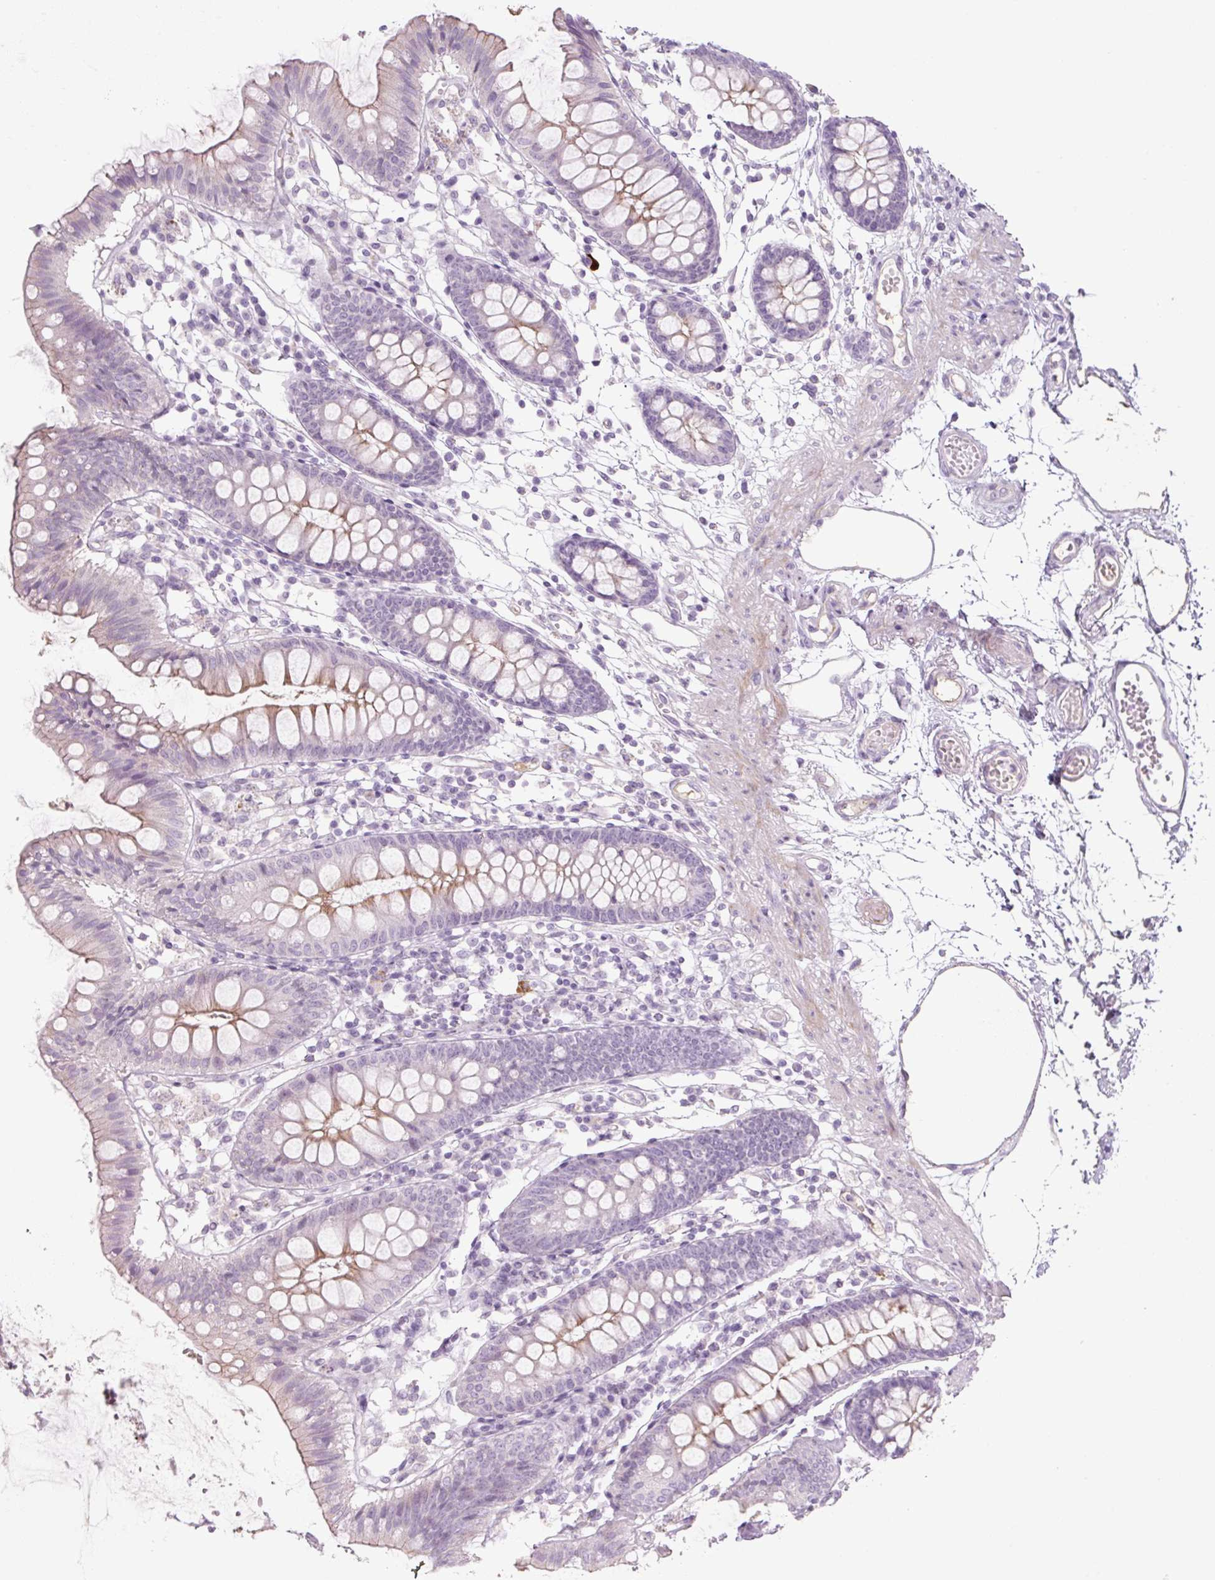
{"staining": {"intensity": "weak", "quantity": "25%-75%", "location": "cytoplasmic/membranous"}, "tissue": "colon", "cell_type": "Endothelial cells", "image_type": "normal", "snomed": [{"axis": "morphology", "description": "Normal tissue, NOS"}, {"axis": "topography", "description": "Colon"}], "caption": "Brown immunohistochemical staining in normal colon shows weak cytoplasmic/membranous positivity in approximately 25%-75% of endothelial cells. Nuclei are stained in blue.", "gene": "PRM1", "patient": {"sex": "female", "age": 84}}